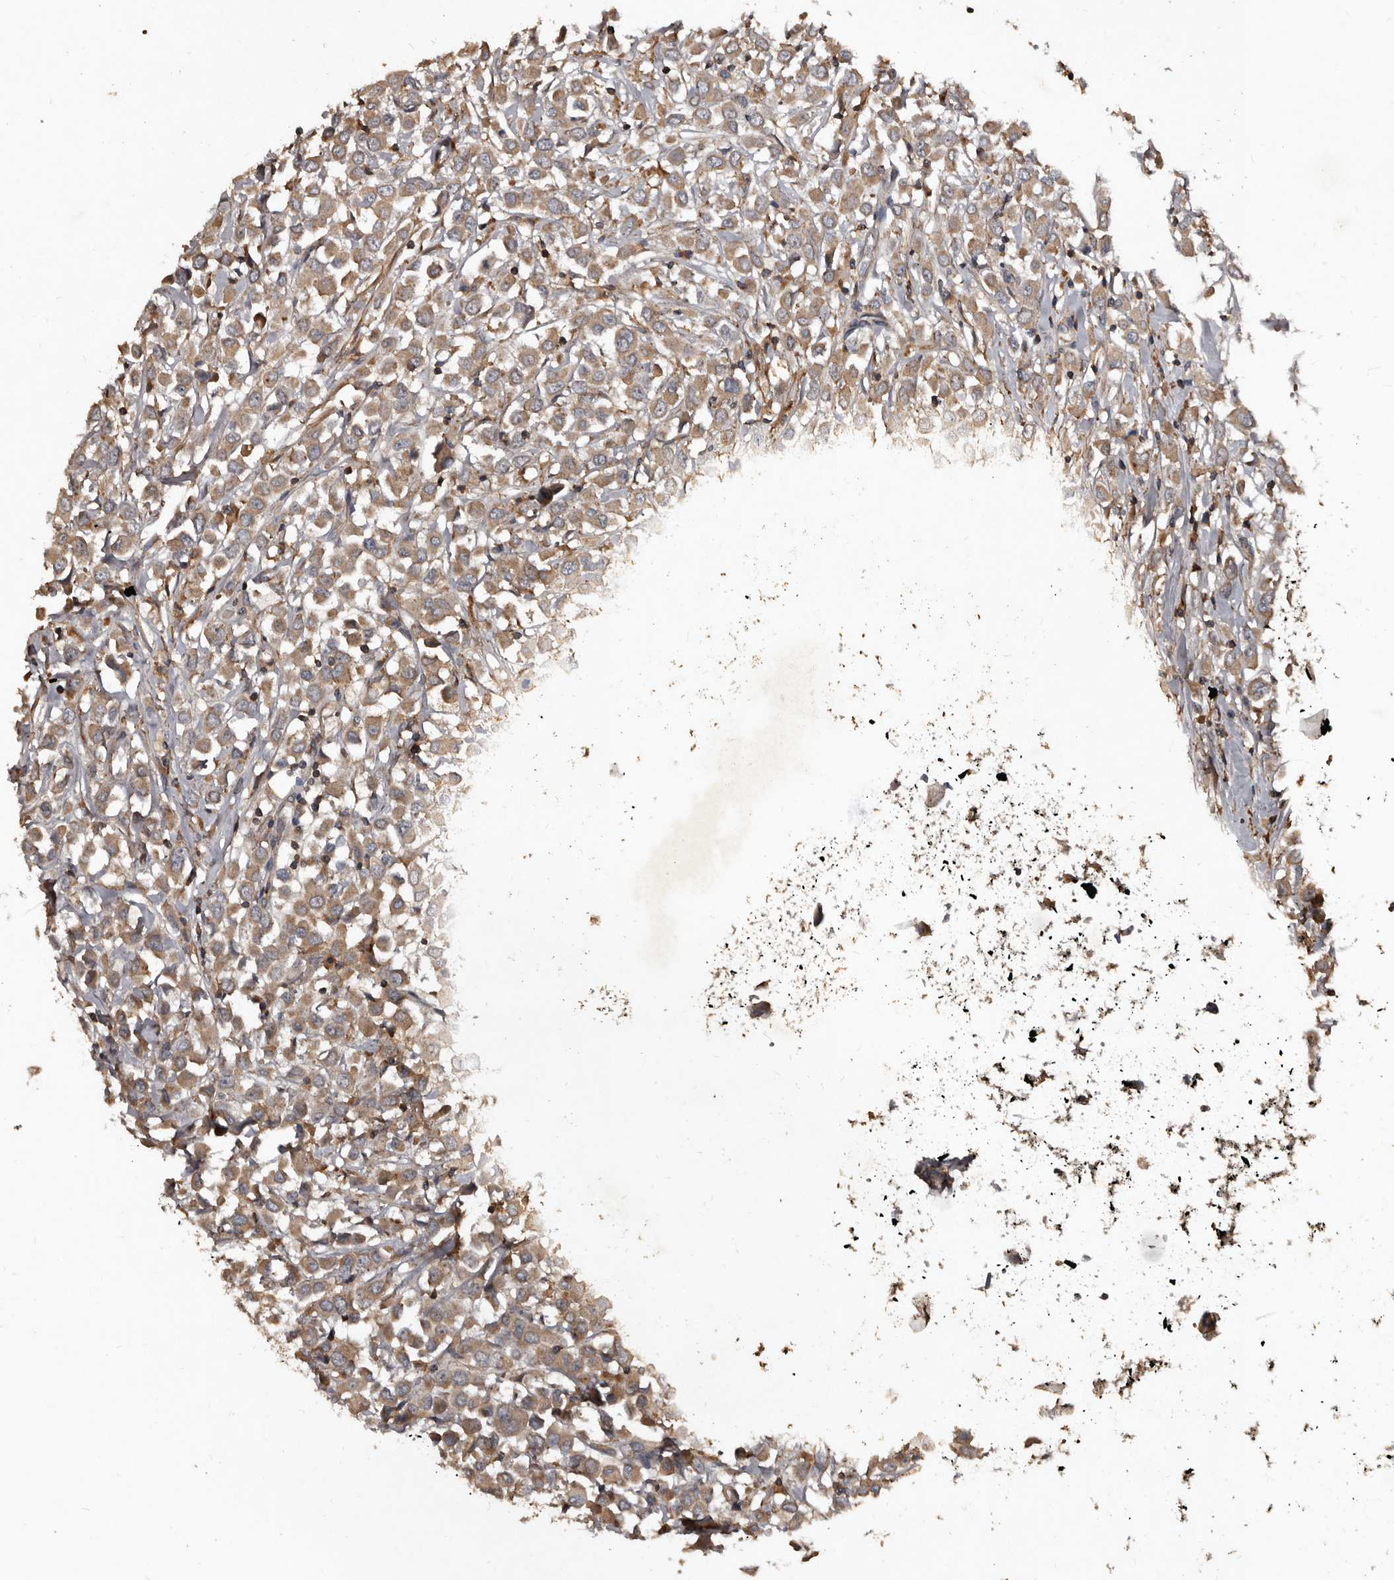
{"staining": {"intensity": "moderate", "quantity": ">75%", "location": "cytoplasmic/membranous"}, "tissue": "breast cancer", "cell_type": "Tumor cells", "image_type": "cancer", "snomed": [{"axis": "morphology", "description": "Duct carcinoma"}, {"axis": "topography", "description": "Breast"}], "caption": "Protein expression analysis of human infiltrating ductal carcinoma (breast) reveals moderate cytoplasmic/membranous expression in approximately >75% of tumor cells. The protein of interest is stained brown, and the nuclei are stained in blue (DAB IHC with brightfield microscopy, high magnification).", "gene": "GREB1", "patient": {"sex": "female", "age": 61}}